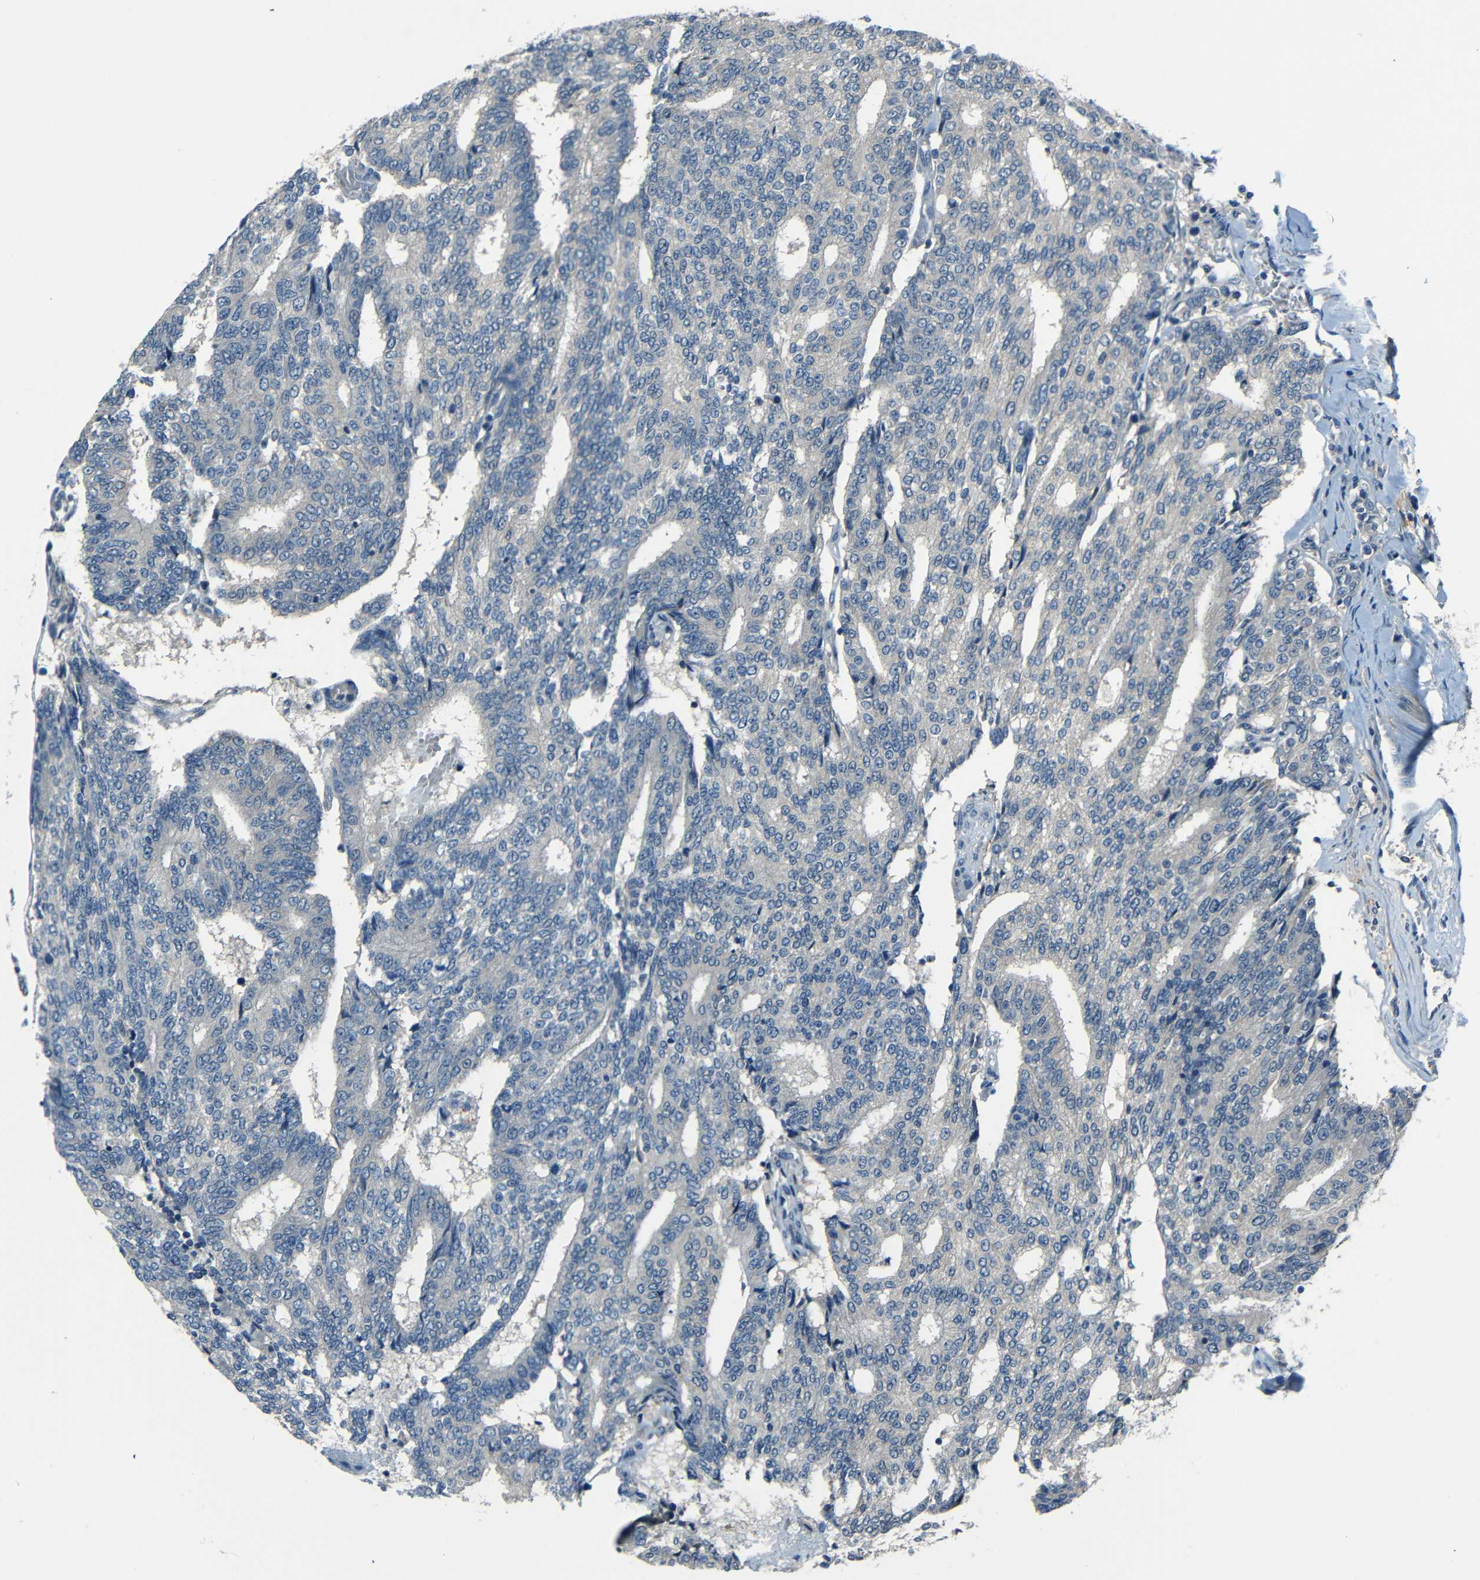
{"staining": {"intensity": "negative", "quantity": "none", "location": "none"}, "tissue": "prostate cancer", "cell_type": "Tumor cells", "image_type": "cancer", "snomed": [{"axis": "morphology", "description": "Normal tissue, NOS"}, {"axis": "morphology", "description": "Adenocarcinoma, High grade"}, {"axis": "topography", "description": "Prostate"}, {"axis": "topography", "description": "Seminal veicle"}], "caption": "DAB immunohistochemical staining of human prostate cancer exhibits no significant staining in tumor cells.", "gene": "SLA", "patient": {"sex": "male", "age": 55}}